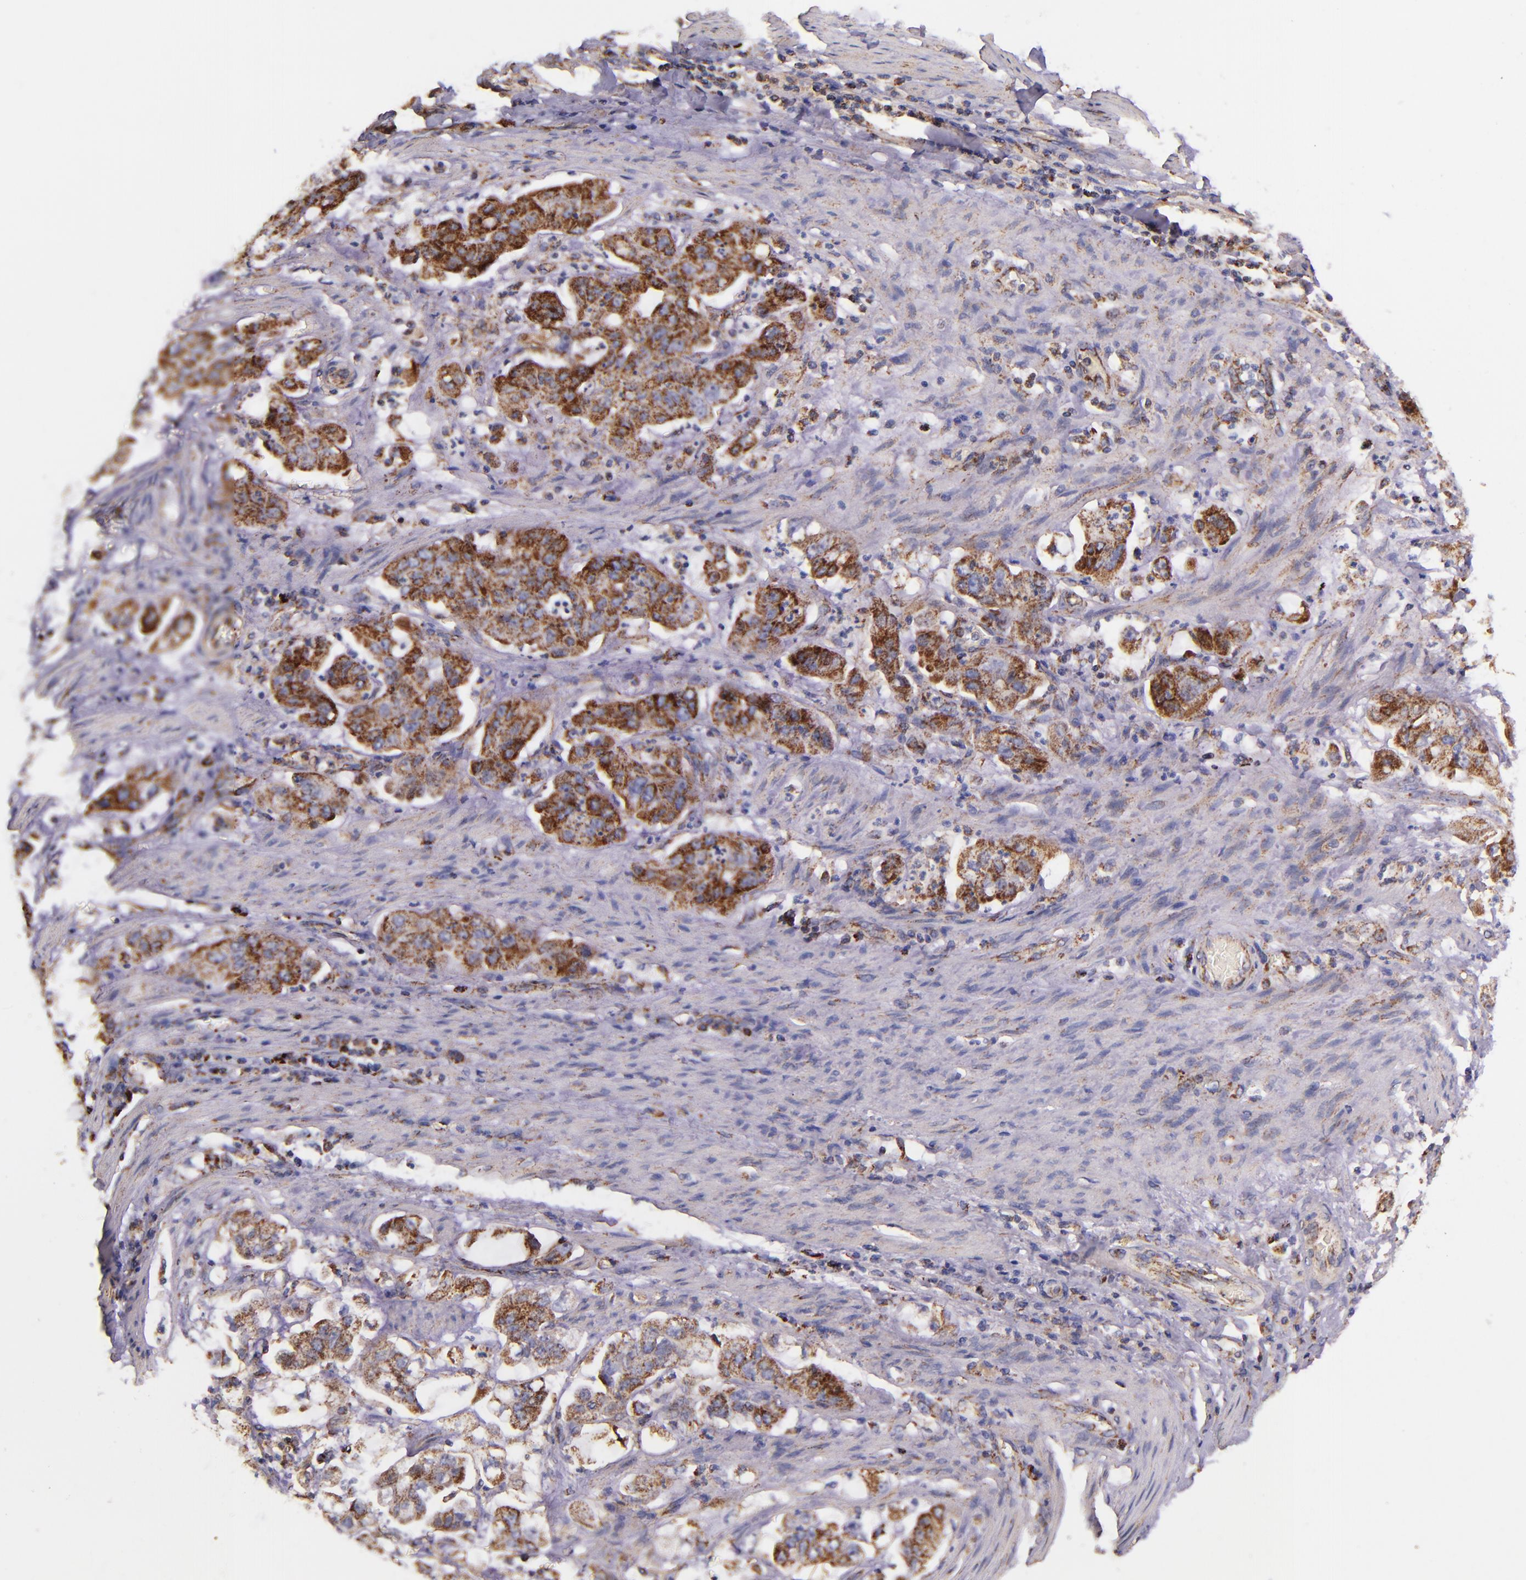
{"staining": {"intensity": "moderate", "quantity": ">75%", "location": "cytoplasmic/membranous"}, "tissue": "stomach cancer", "cell_type": "Tumor cells", "image_type": "cancer", "snomed": [{"axis": "morphology", "description": "Adenocarcinoma, NOS"}, {"axis": "topography", "description": "Stomach"}], "caption": "Tumor cells exhibit medium levels of moderate cytoplasmic/membranous expression in about >75% of cells in human stomach cancer.", "gene": "IDH3G", "patient": {"sex": "male", "age": 62}}